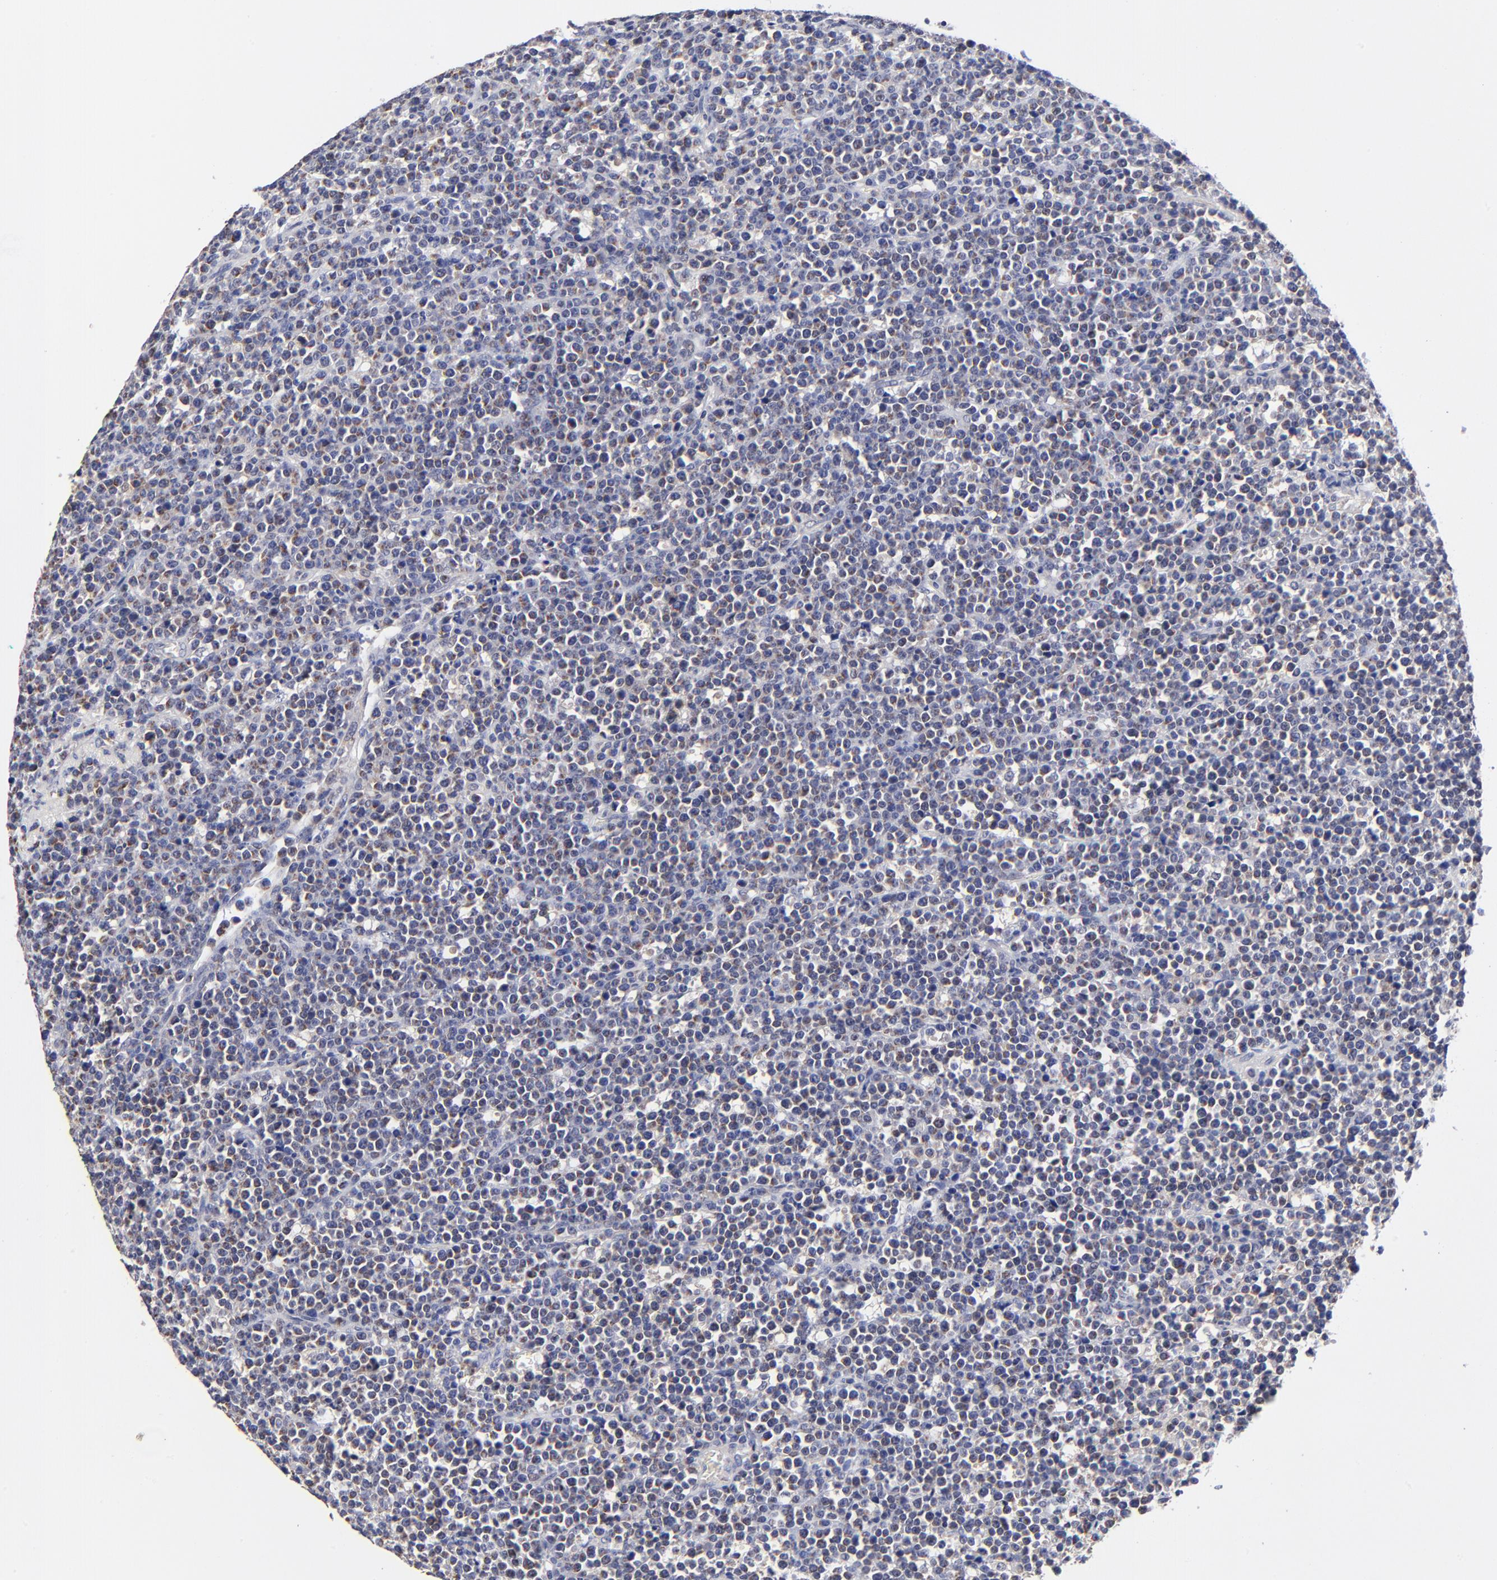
{"staining": {"intensity": "moderate", "quantity": "25%-75%", "location": "cytoplasmic/membranous"}, "tissue": "lymphoma", "cell_type": "Tumor cells", "image_type": "cancer", "snomed": [{"axis": "morphology", "description": "Malignant lymphoma, non-Hodgkin's type, High grade"}, {"axis": "topography", "description": "Ovary"}], "caption": "Protein staining of high-grade malignant lymphoma, non-Hodgkin's type tissue demonstrates moderate cytoplasmic/membranous positivity in about 25%-75% of tumor cells.", "gene": "FBXL12", "patient": {"sex": "female", "age": 56}}